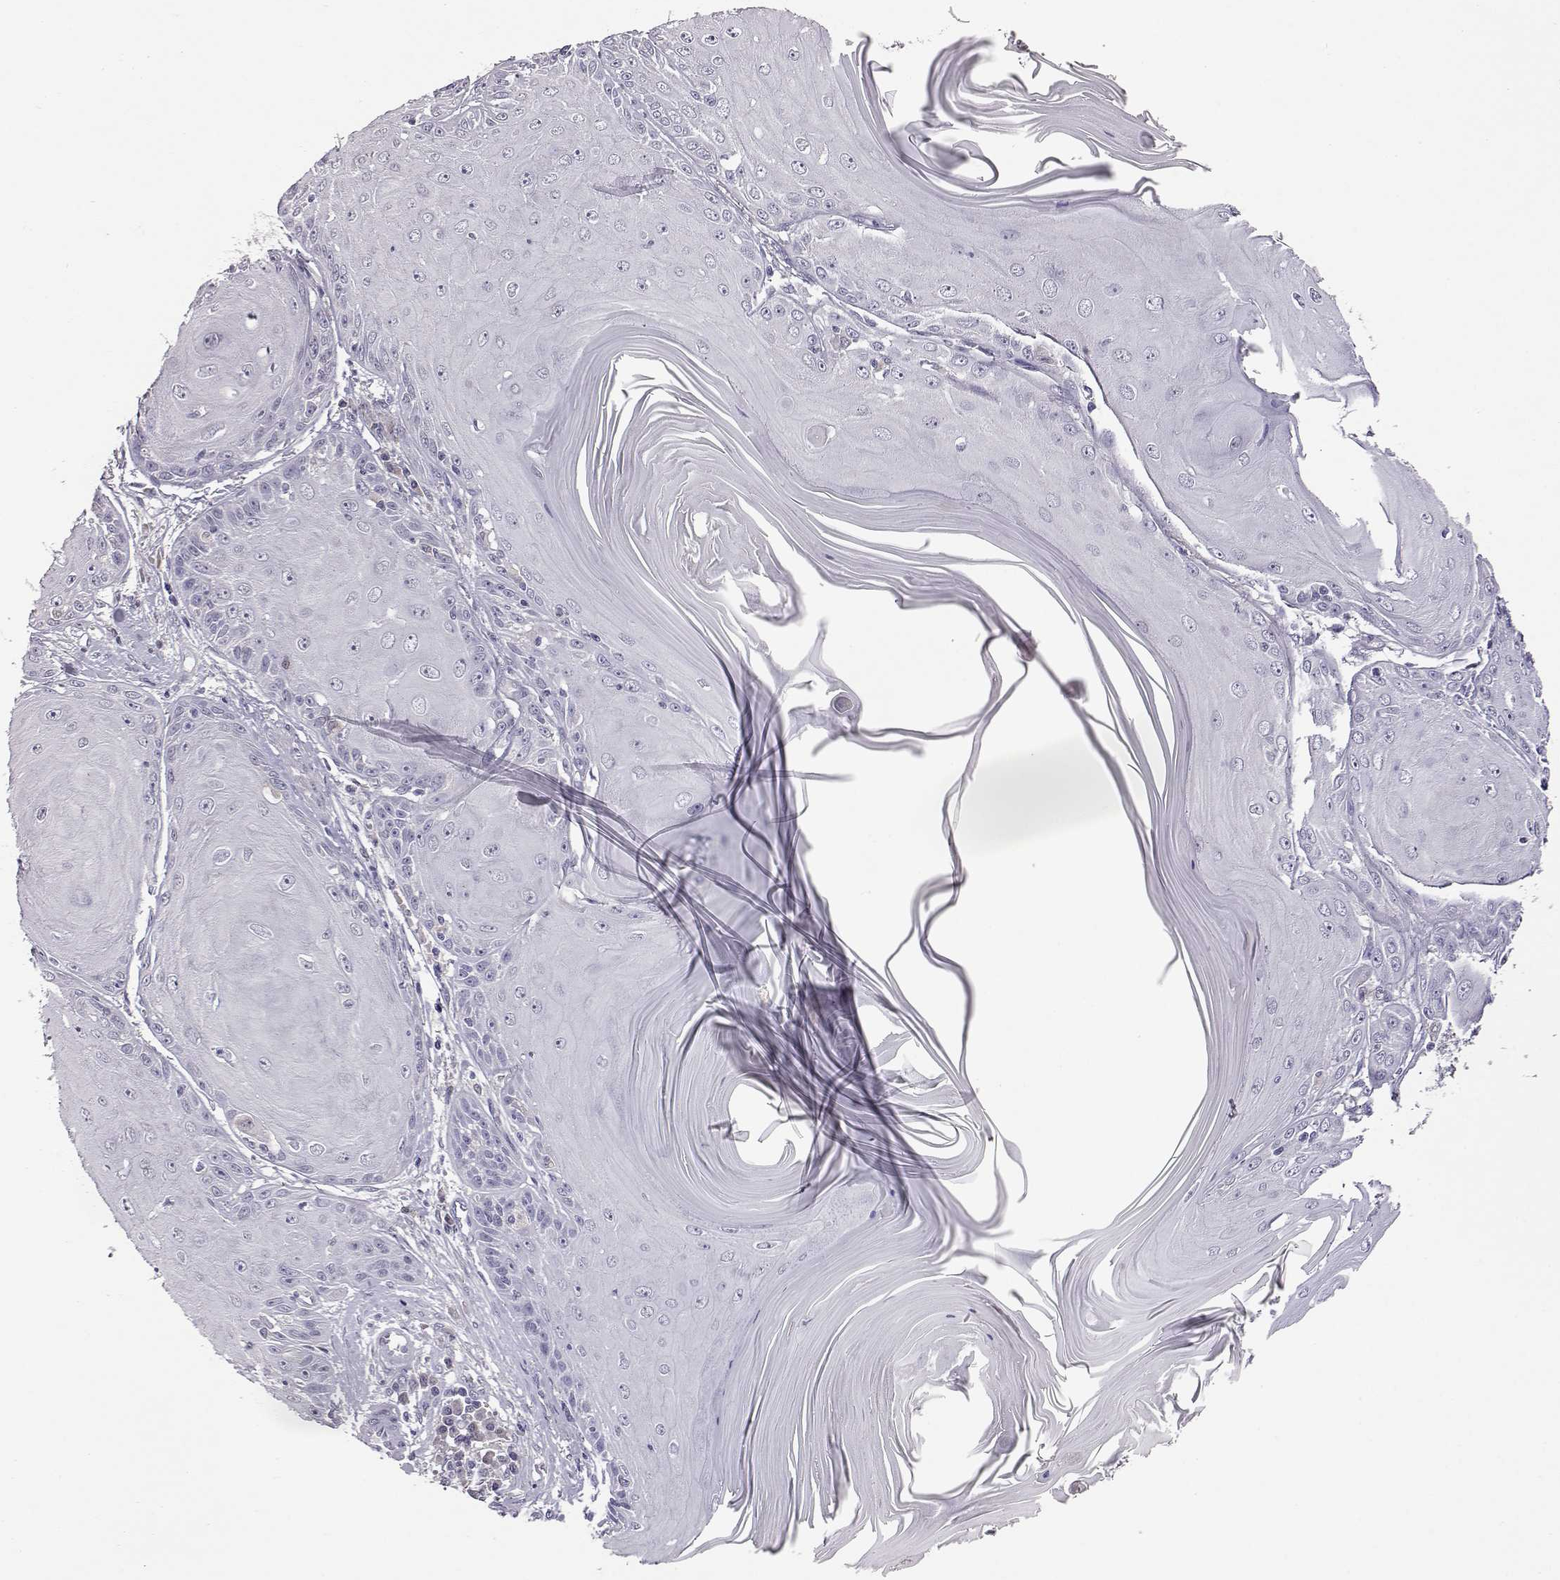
{"staining": {"intensity": "negative", "quantity": "none", "location": "none"}, "tissue": "skin cancer", "cell_type": "Tumor cells", "image_type": "cancer", "snomed": [{"axis": "morphology", "description": "Squamous cell carcinoma, NOS"}, {"axis": "topography", "description": "Skin"}, {"axis": "topography", "description": "Vulva"}], "caption": "Photomicrograph shows no significant protein positivity in tumor cells of skin cancer.", "gene": "AKR1B1", "patient": {"sex": "female", "age": 85}}